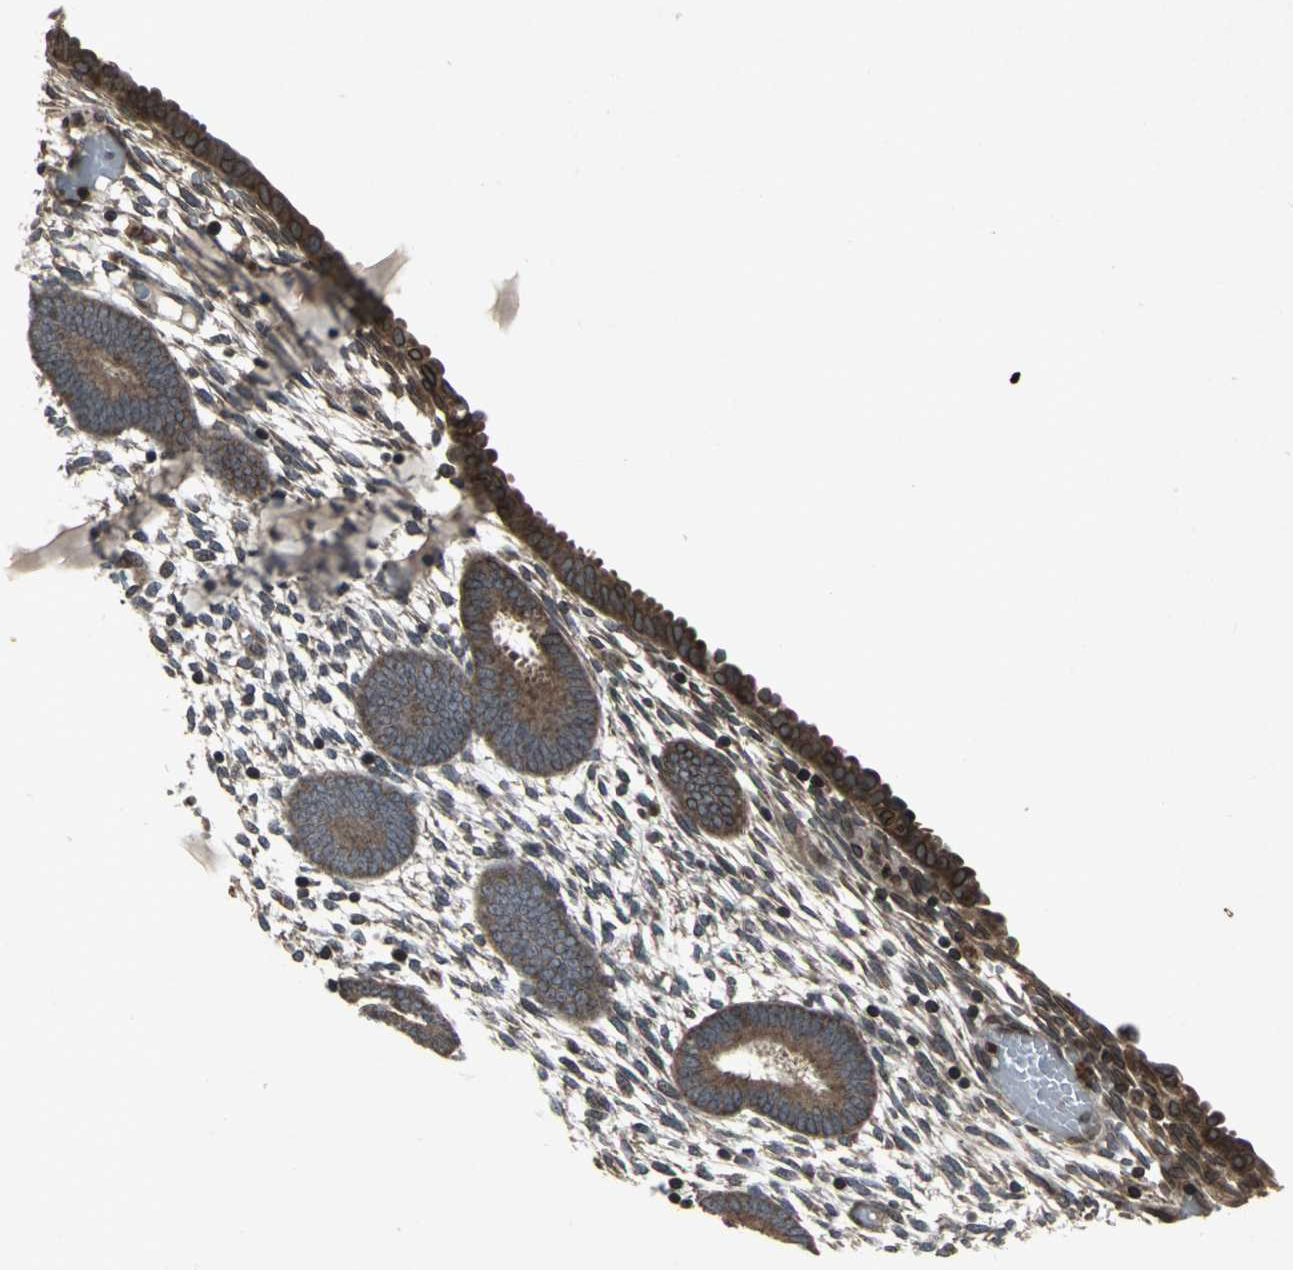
{"staining": {"intensity": "strong", "quantity": ">75%", "location": "cytoplasmic/membranous,nuclear"}, "tissue": "endometrium", "cell_type": "Cells in endometrial stroma", "image_type": "normal", "snomed": [{"axis": "morphology", "description": "Normal tissue, NOS"}, {"axis": "topography", "description": "Endometrium"}], "caption": "IHC micrograph of unremarkable endometrium: human endometrium stained using immunohistochemistry demonstrates high levels of strong protein expression localized specifically in the cytoplasmic/membranous,nuclear of cells in endometrial stroma, appearing as a cytoplasmic/membranous,nuclear brown color.", "gene": "SH2B3", "patient": {"sex": "female", "age": 57}}